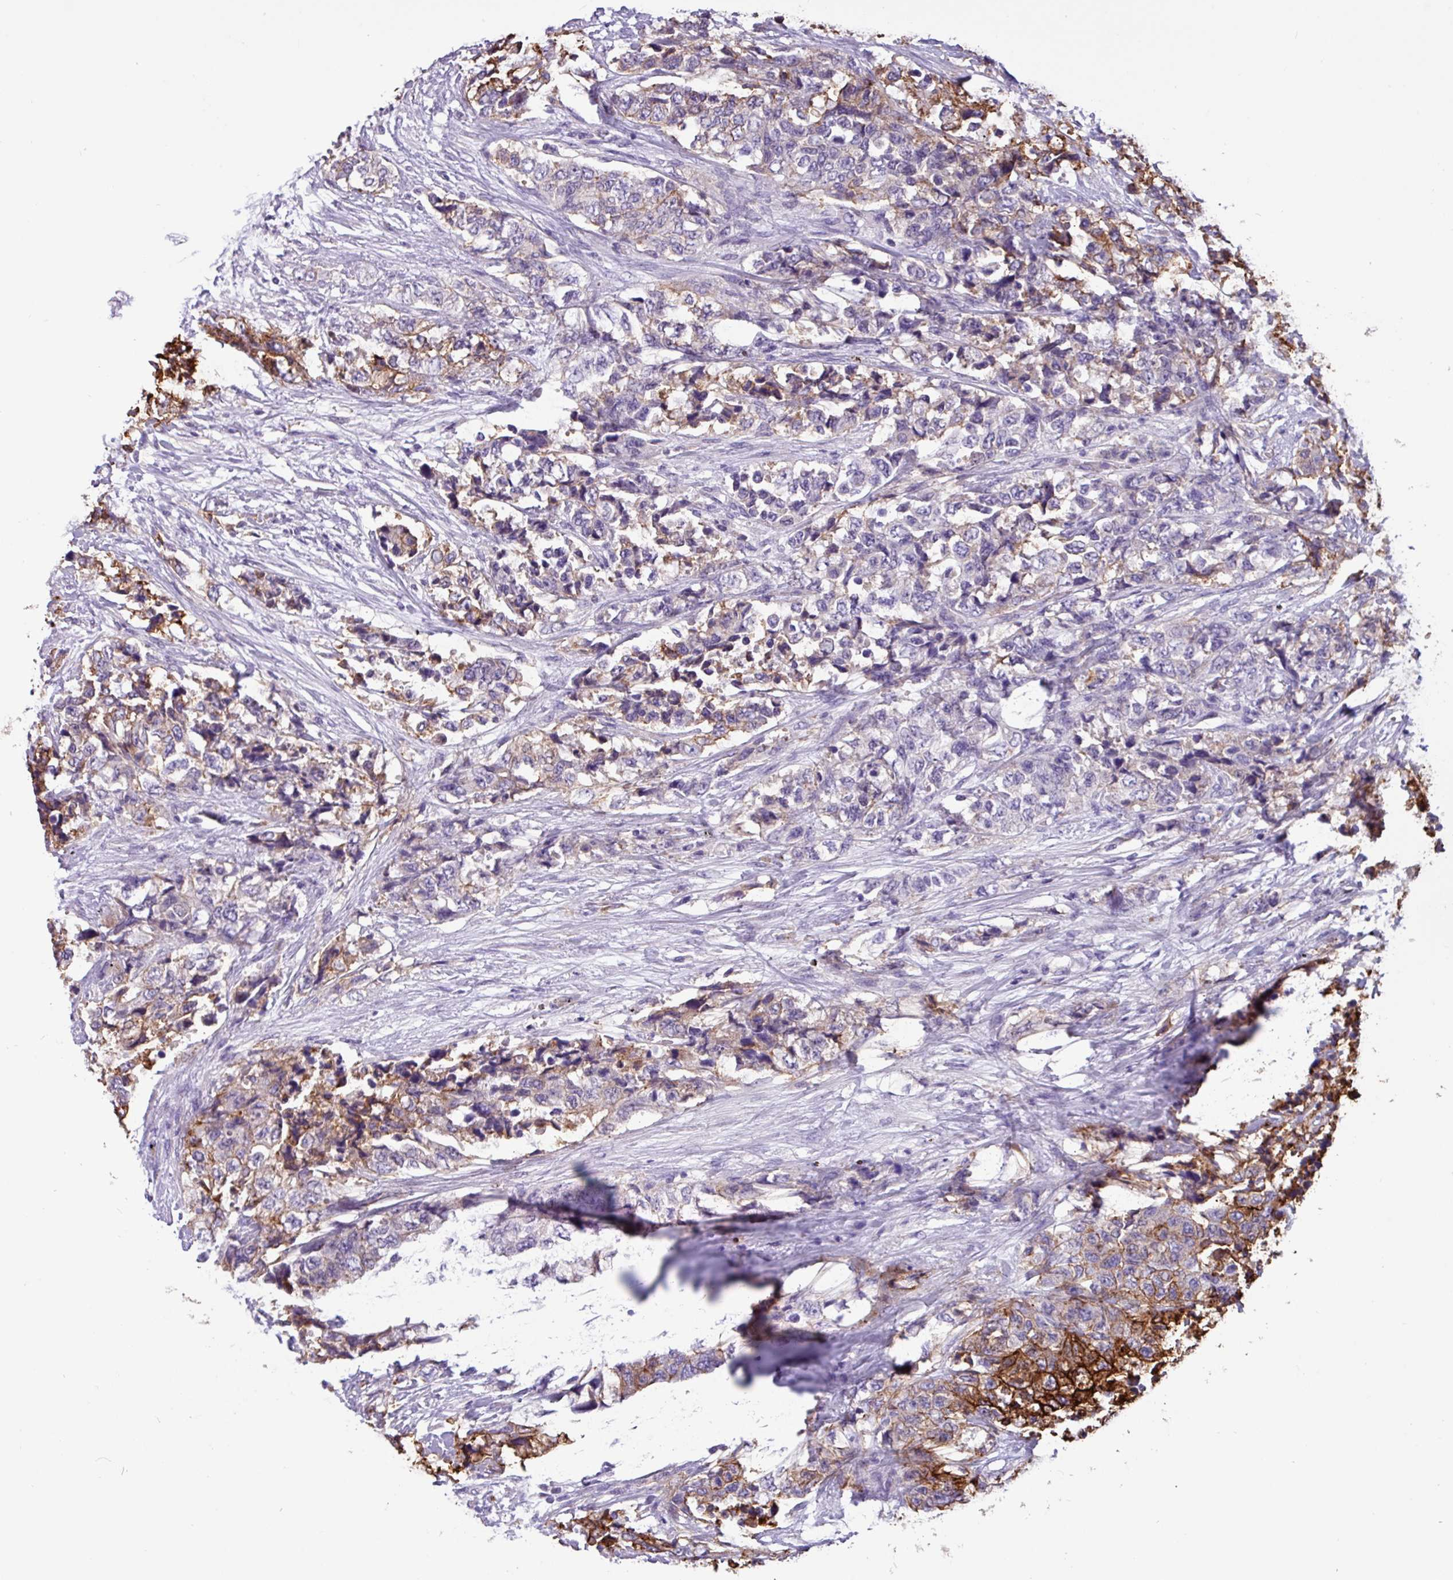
{"staining": {"intensity": "moderate", "quantity": "<25%", "location": "cytoplasmic/membranous"}, "tissue": "pancreatic cancer", "cell_type": "Tumor cells", "image_type": "cancer", "snomed": [{"axis": "morphology", "description": "Adenocarcinoma, NOS"}, {"axis": "topography", "description": "Pancreas"}], "caption": "Immunohistochemical staining of human pancreatic adenocarcinoma exhibits moderate cytoplasmic/membranous protein expression in about <25% of tumor cells. (brown staining indicates protein expression, while blue staining denotes nuclei).", "gene": "EPCAM", "patient": {"sex": "female", "age": 61}}